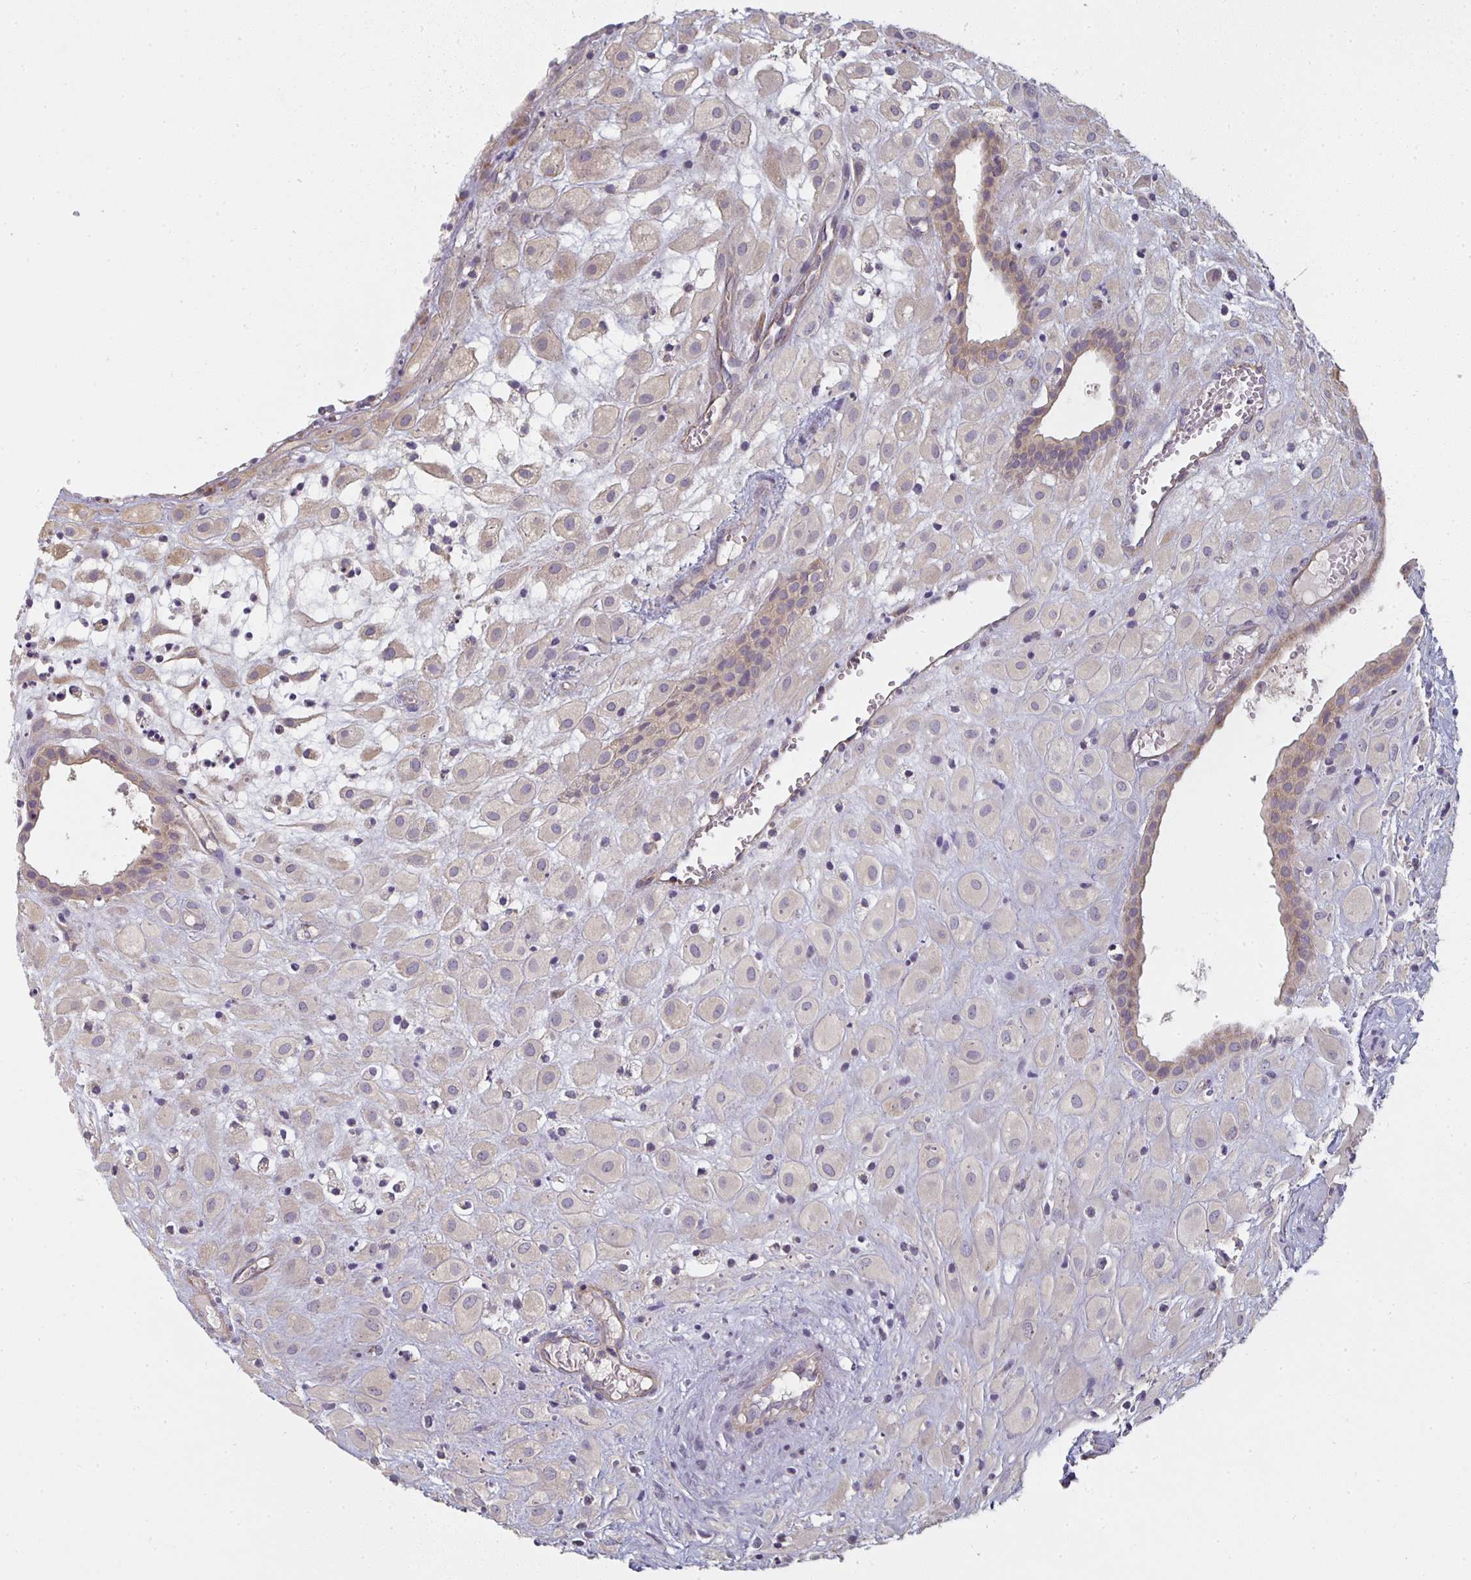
{"staining": {"intensity": "weak", "quantity": "<25%", "location": "cytoplasmic/membranous"}, "tissue": "placenta", "cell_type": "Decidual cells", "image_type": "normal", "snomed": [{"axis": "morphology", "description": "Normal tissue, NOS"}, {"axis": "topography", "description": "Placenta"}], "caption": "Immunohistochemistry (IHC) micrograph of normal placenta: placenta stained with DAB (3,3'-diaminobenzidine) shows no significant protein expression in decidual cells. (DAB (3,3'-diaminobenzidine) IHC with hematoxylin counter stain).", "gene": "CTHRC1", "patient": {"sex": "female", "age": 24}}